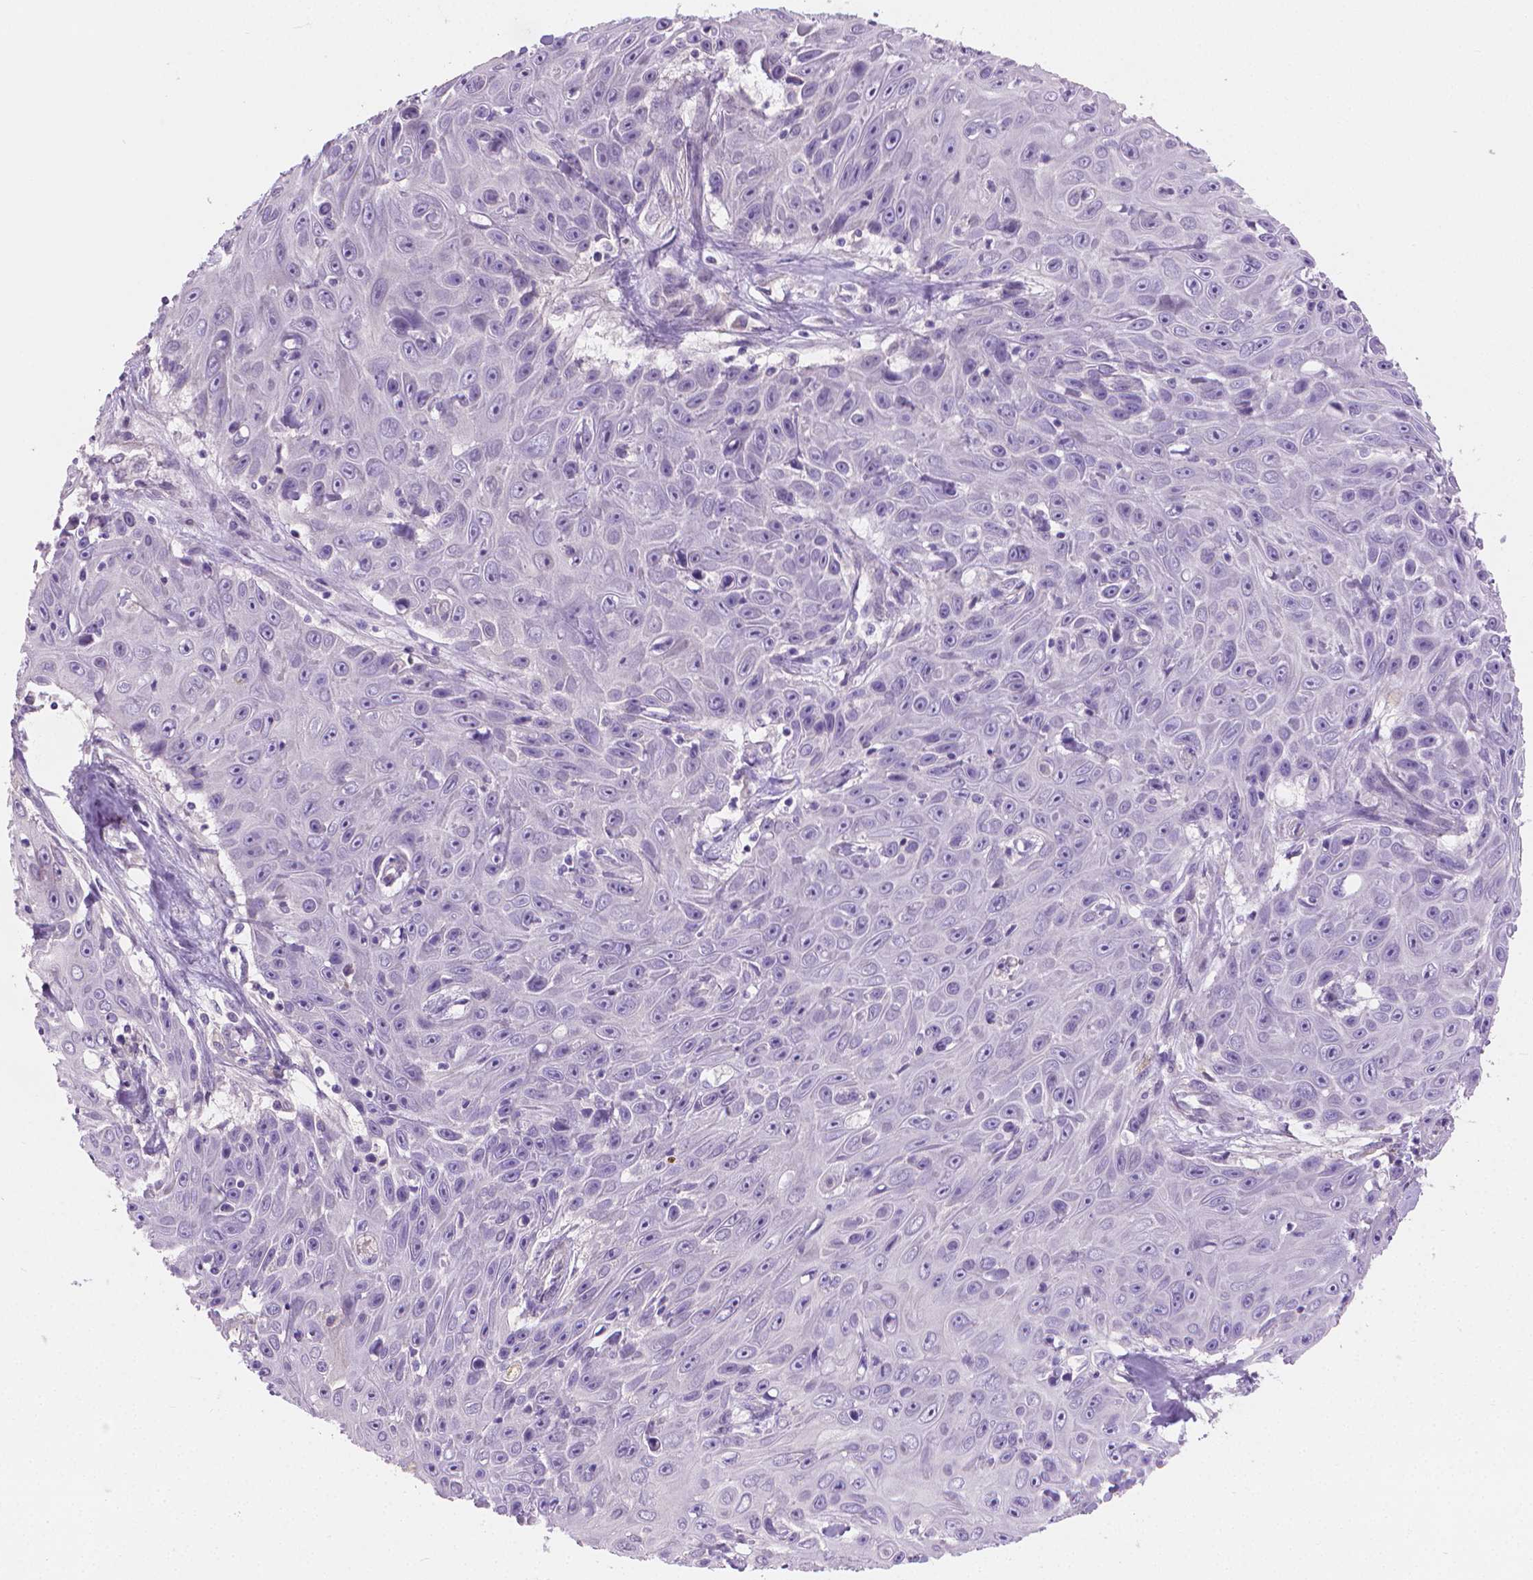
{"staining": {"intensity": "strong", "quantity": "<25%", "location": "cytoplasmic/membranous"}, "tissue": "skin cancer", "cell_type": "Tumor cells", "image_type": "cancer", "snomed": [{"axis": "morphology", "description": "Squamous cell carcinoma, NOS"}, {"axis": "topography", "description": "Skin"}], "caption": "The immunohistochemical stain labels strong cytoplasmic/membranous staining in tumor cells of squamous cell carcinoma (skin) tissue.", "gene": "GSDMA", "patient": {"sex": "male", "age": 82}}